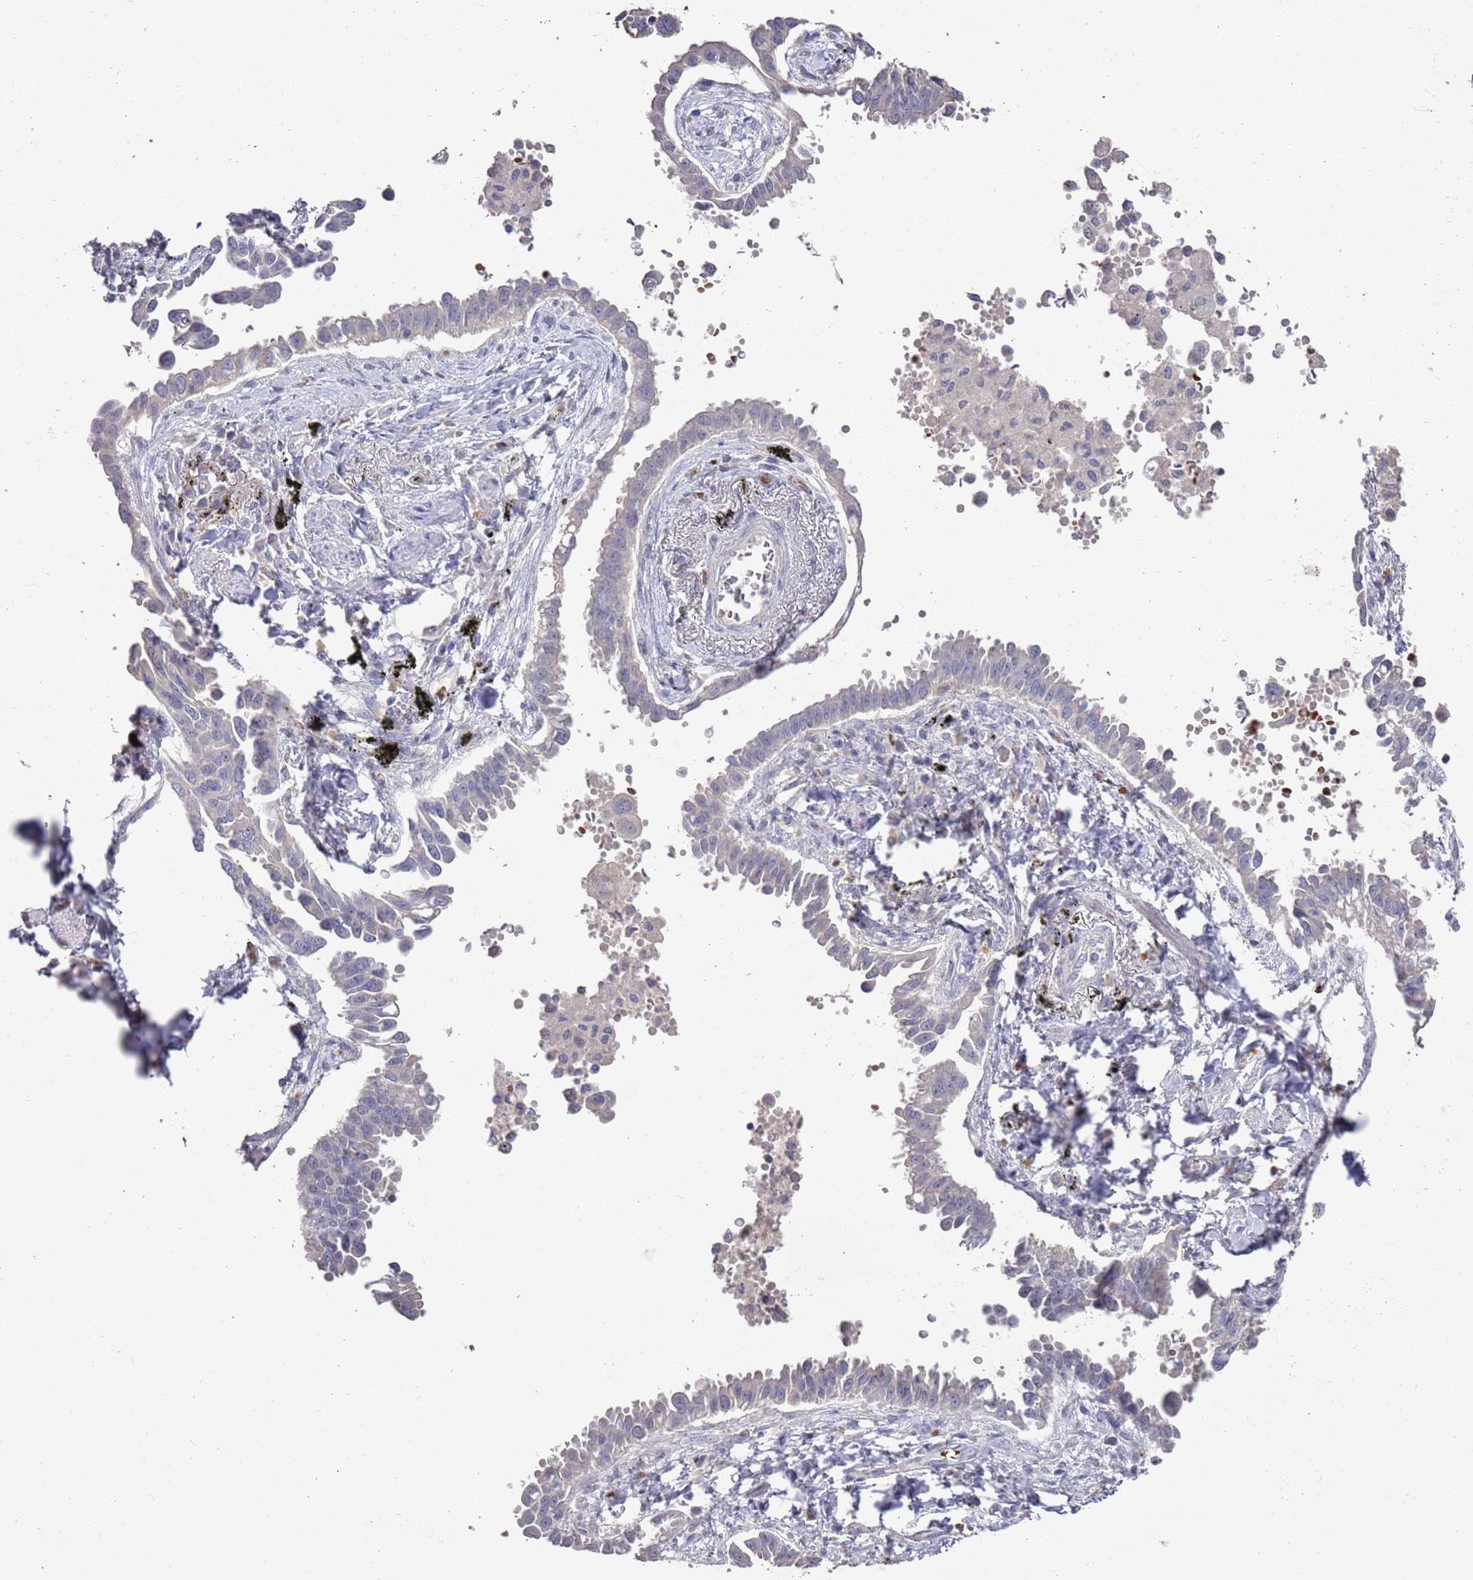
{"staining": {"intensity": "negative", "quantity": "none", "location": "none"}, "tissue": "lung cancer", "cell_type": "Tumor cells", "image_type": "cancer", "snomed": [{"axis": "morphology", "description": "Adenocarcinoma, NOS"}, {"axis": "topography", "description": "Lung"}], "caption": "Protein analysis of adenocarcinoma (lung) demonstrates no significant expression in tumor cells.", "gene": "LACC1", "patient": {"sex": "male", "age": 67}}